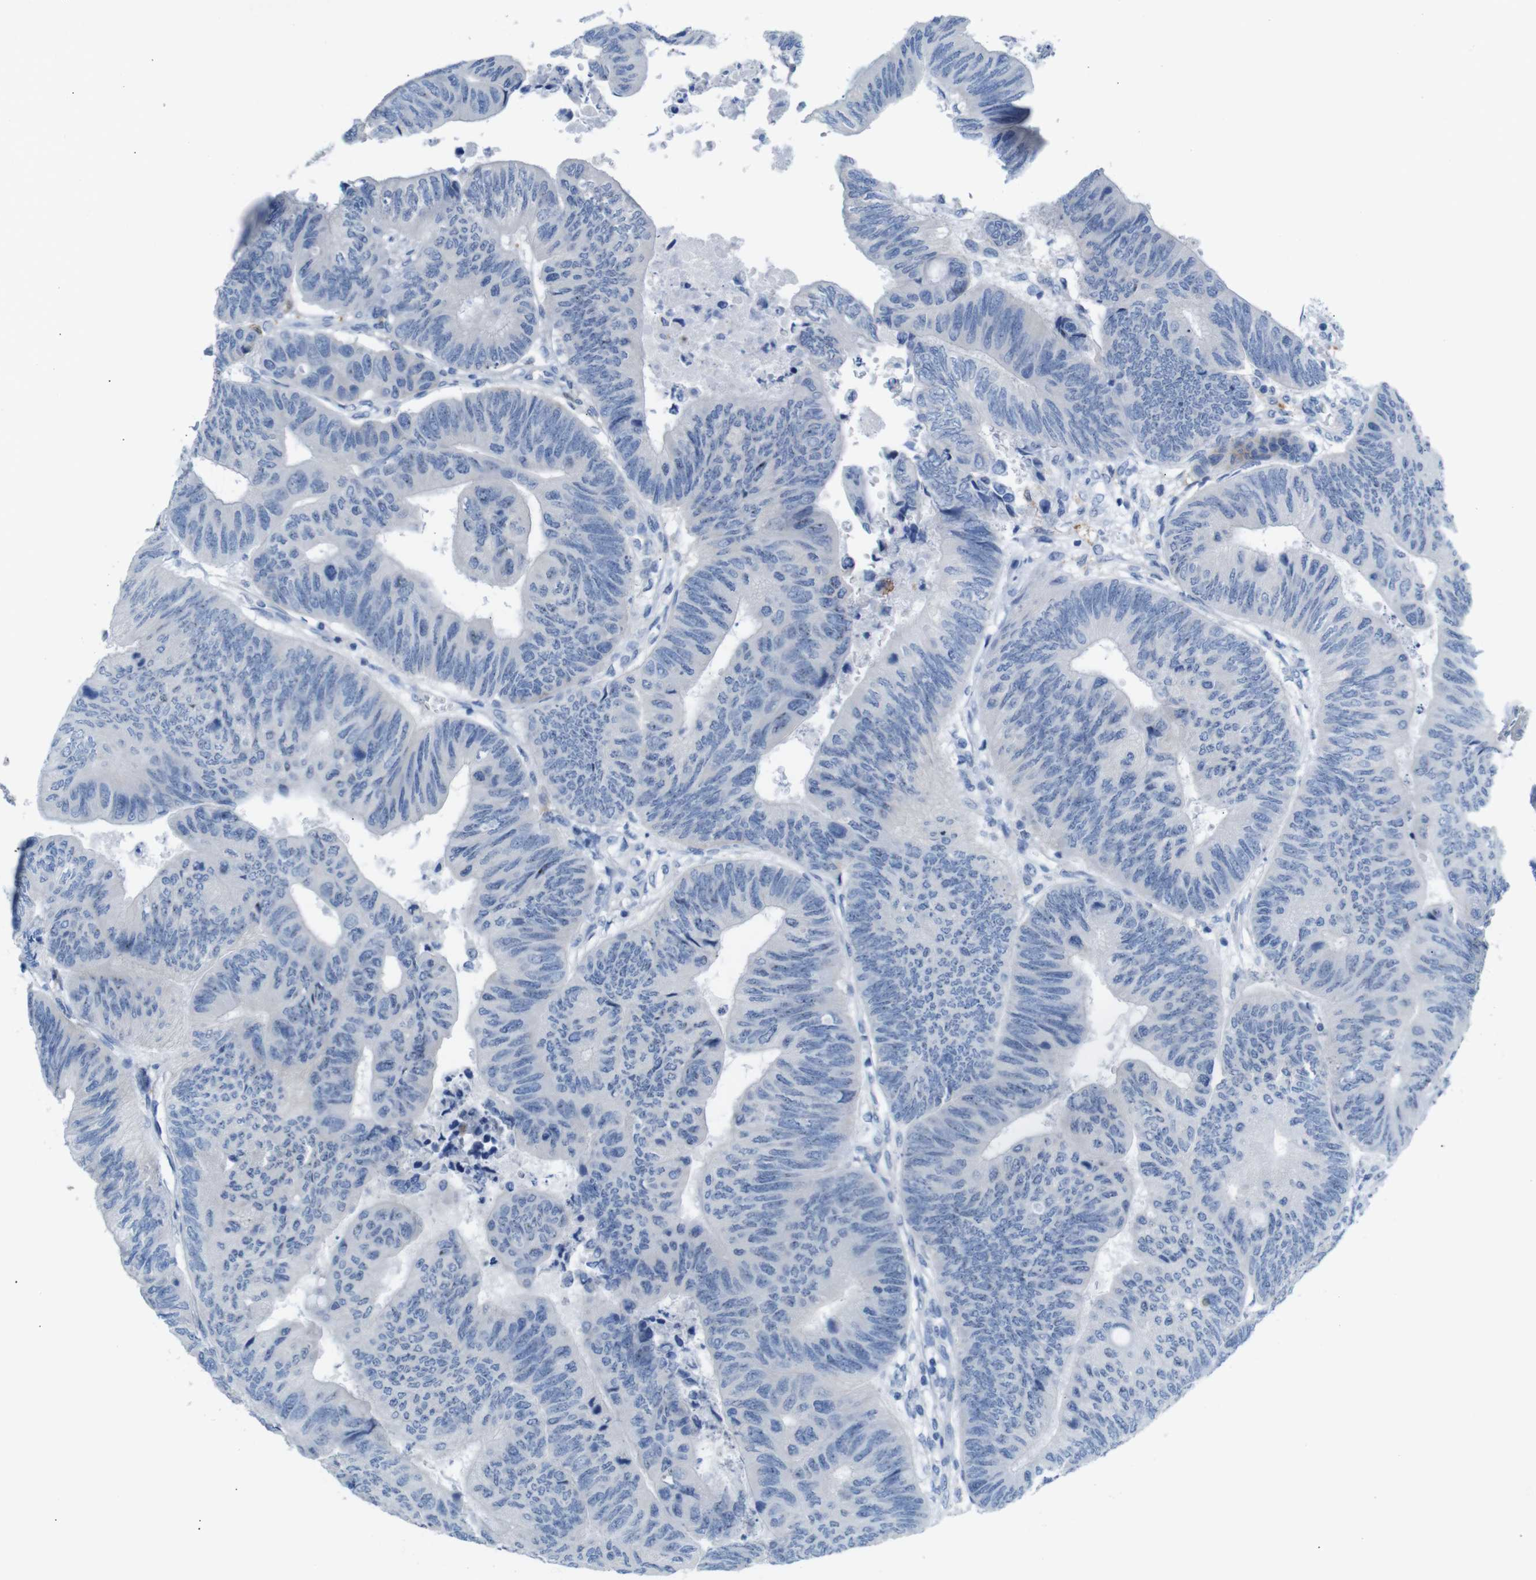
{"staining": {"intensity": "negative", "quantity": "none", "location": "none"}, "tissue": "colorectal cancer", "cell_type": "Tumor cells", "image_type": "cancer", "snomed": [{"axis": "morphology", "description": "Normal tissue, NOS"}, {"axis": "morphology", "description": "Adenocarcinoma, NOS"}, {"axis": "topography", "description": "Rectum"}, {"axis": "topography", "description": "Peripheral nerve tissue"}], "caption": "Human adenocarcinoma (colorectal) stained for a protein using IHC displays no positivity in tumor cells.", "gene": "C1orf210", "patient": {"sex": "male", "age": 92}}